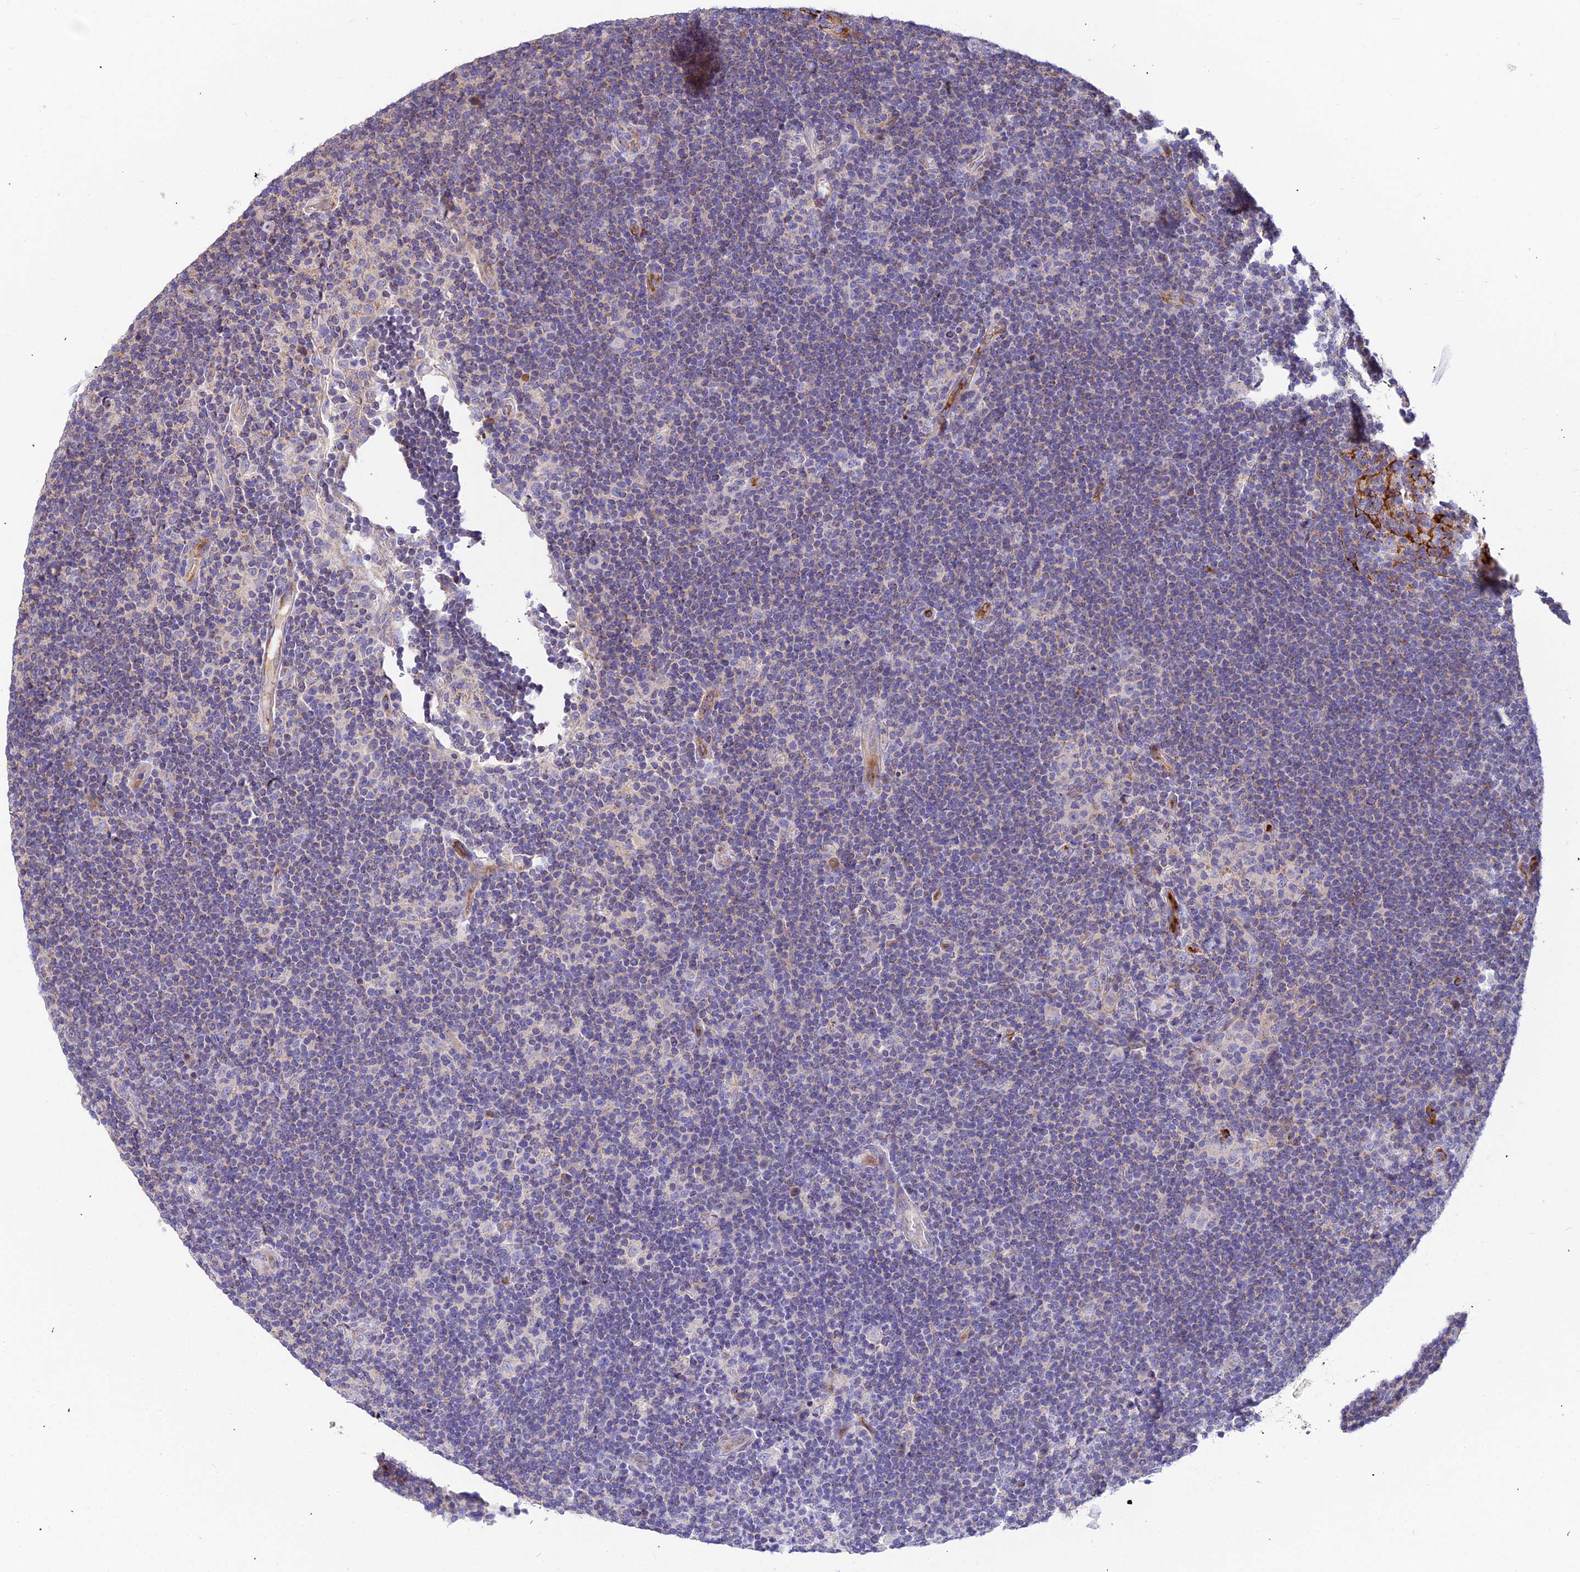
{"staining": {"intensity": "negative", "quantity": "none", "location": "none"}, "tissue": "lymphoma", "cell_type": "Tumor cells", "image_type": "cancer", "snomed": [{"axis": "morphology", "description": "Hodgkin's disease, NOS"}, {"axis": "topography", "description": "Lymph node"}], "caption": "The IHC image has no significant positivity in tumor cells of Hodgkin's disease tissue. (DAB (3,3'-diaminobenzidine) immunohistochemistry visualized using brightfield microscopy, high magnification).", "gene": "ASPHD1", "patient": {"sex": "female", "age": 57}}